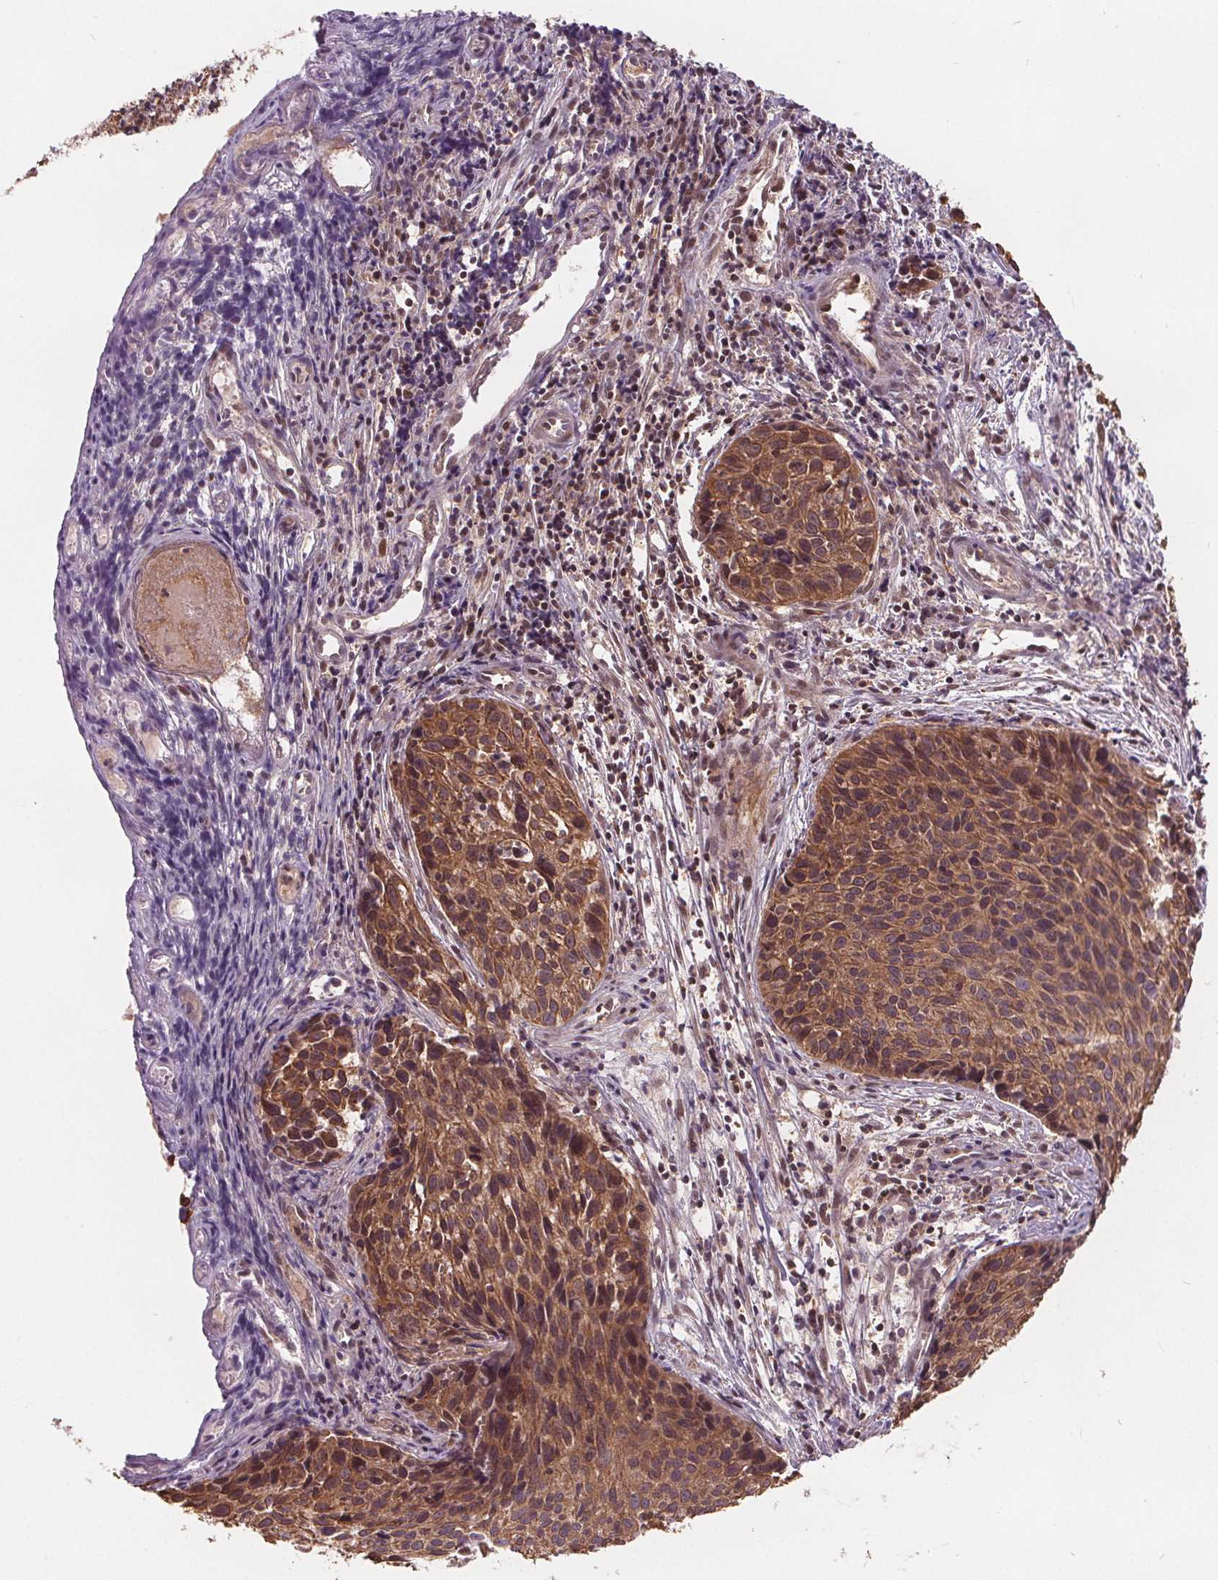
{"staining": {"intensity": "moderate", "quantity": ">75%", "location": "cytoplasmic/membranous"}, "tissue": "cervical cancer", "cell_type": "Tumor cells", "image_type": "cancer", "snomed": [{"axis": "morphology", "description": "Squamous cell carcinoma, NOS"}, {"axis": "topography", "description": "Cervix"}], "caption": "Immunohistochemistry (IHC) image of human cervical cancer (squamous cell carcinoma) stained for a protein (brown), which shows medium levels of moderate cytoplasmic/membranous positivity in about >75% of tumor cells.", "gene": "HIF1AN", "patient": {"sex": "female", "age": 30}}